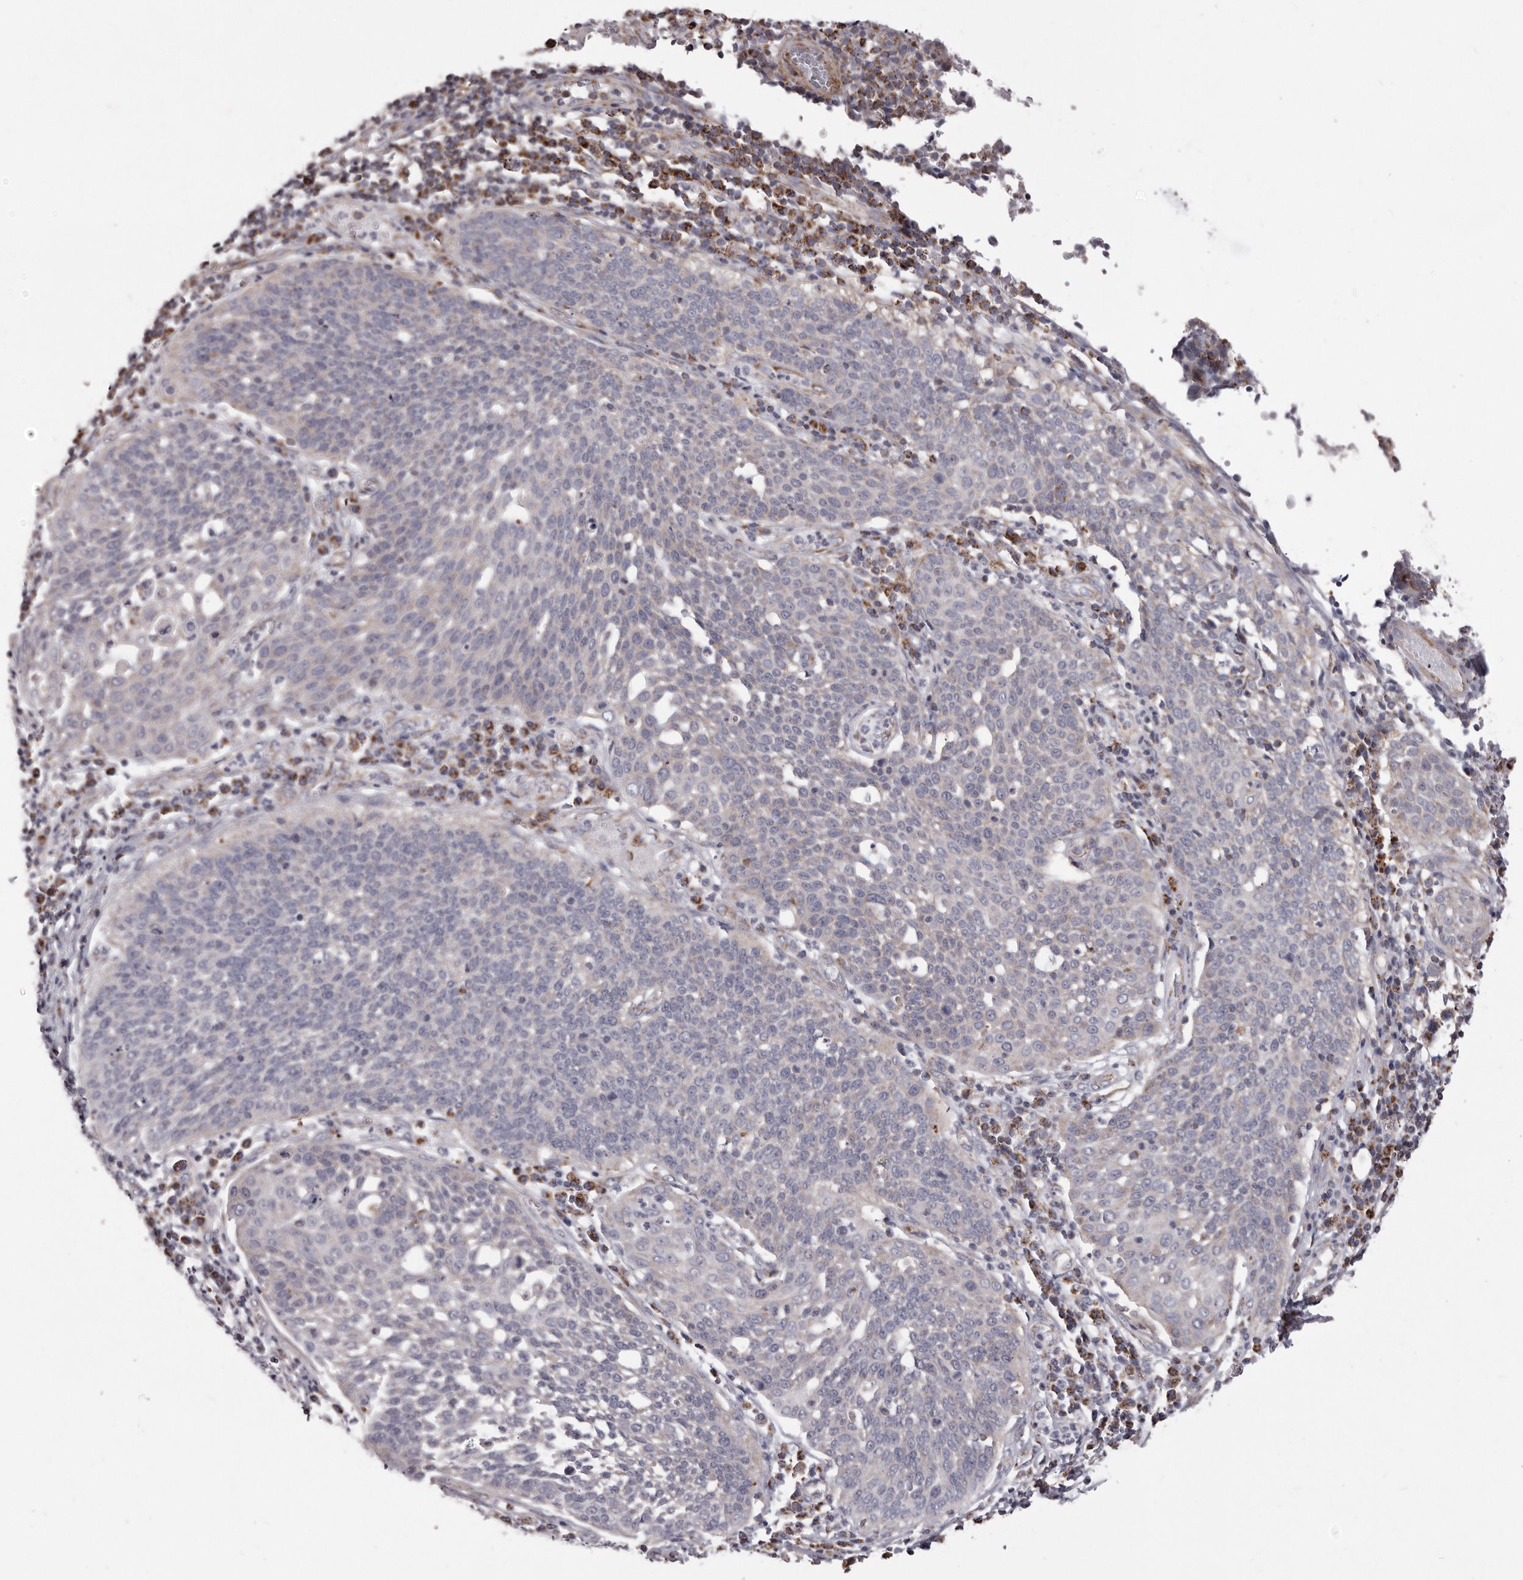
{"staining": {"intensity": "negative", "quantity": "none", "location": "none"}, "tissue": "cervical cancer", "cell_type": "Tumor cells", "image_type": "cancer", "snomed": [{"axis": "morphology", "description": "Squamous cell carcinoma, NOS"}, {"axis": "topography", "description": "Cervix"}], "caption": "There is no significant staining in tumor cells of cervical cancer (squamous cell carcinoma).", "gene": "PRMT2", "patient": {"sex": "female", "age": 34}}